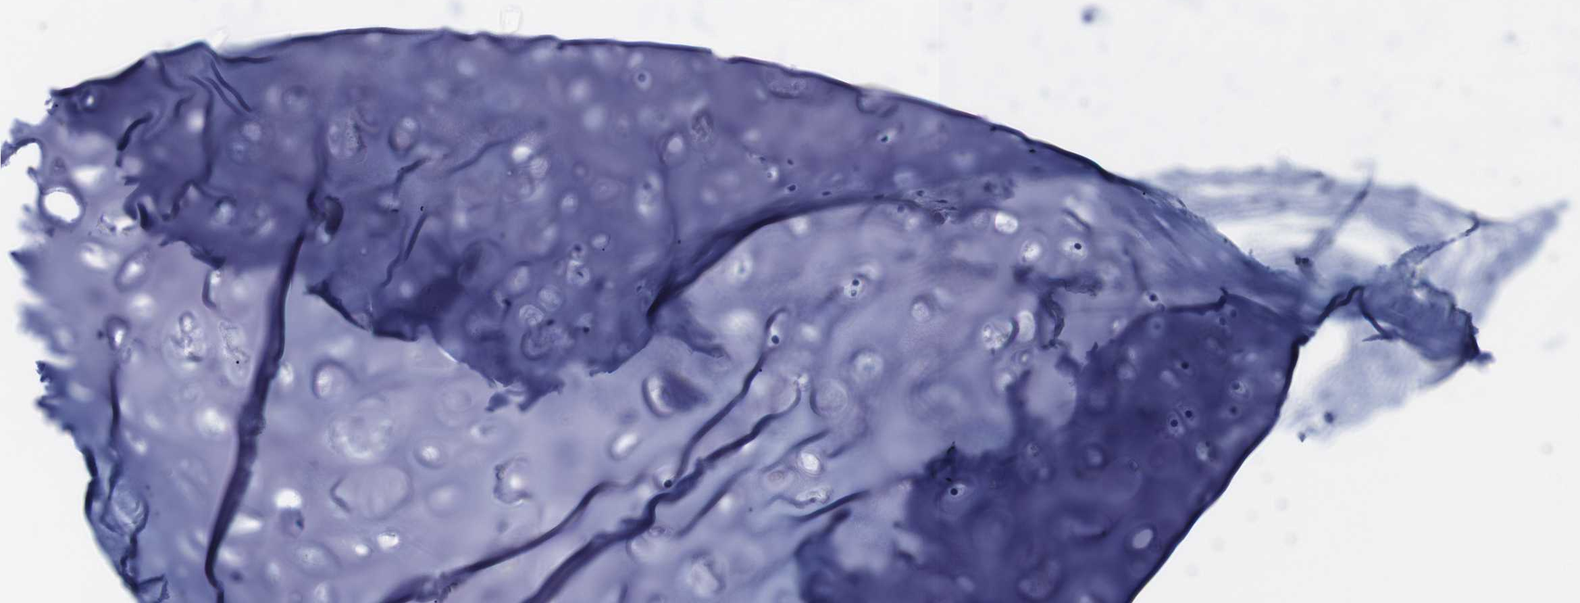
{"staining": {"intensity": "negative", "quantity": "none", "location": "none"}, "tissue": "adipose tissue", "cell_type": "Adipocytes", "image_type": "normal", "snomed": [{"axis": "morphology", "description": "Normal tissue, NOS"}, {"axis": "topography", "description": "Bronchus"}], "caption": "This image is of benign adipose tissue stained with IHC to label a protein in brown with the nuclei are counter-stained blue. There is no positivity in adipocytes.", "gene": "S1PR2", "patient": {"sex": "female", "age": 73}}